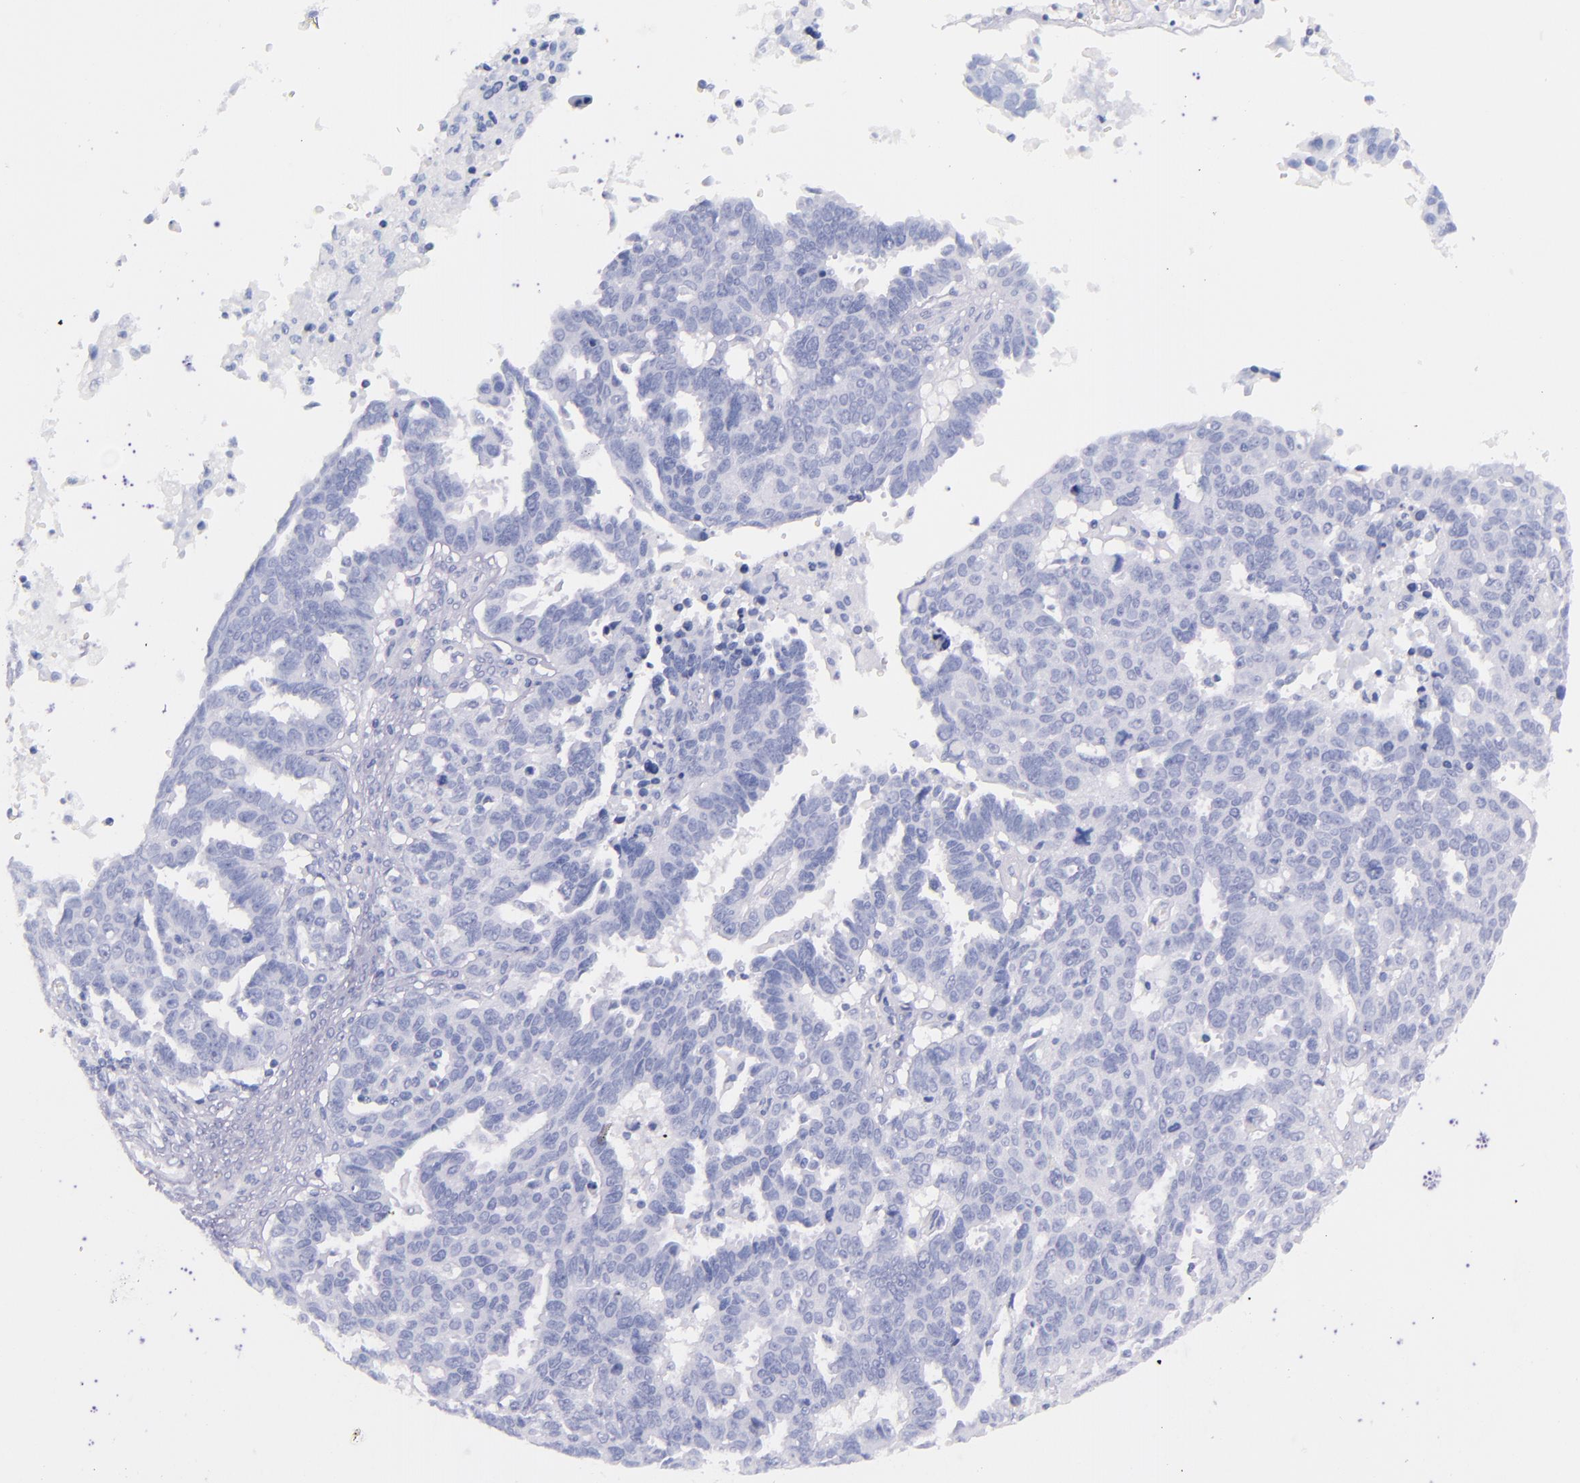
{"staining": {"intensity": "negative", "quantity": "none", "location": "none"}, "tissue": "ovarian cancer", "cell_type": "Tumor cells", "image_type": "cancer", "snomed": [{"axis": "morphology", "description": "Carcinoma, endometroid"}, {"axis": "morphology", "description": "Cystadenocarcinoma, serous, NOS"}, {"axis": "topography", "description": "Ovary"}], "caption": "An IHC image of serous cystadenocarcinoma (ovarian) is shown. There is no staining in tumor cells of serous cystadenocarcinoma (ovarian). The staining is performed using DAB brown chromogen with nuclei counter-stained in using hematoxylin.", "gene": "SFTPB", "patient": {"sex": "female", "age": 45}}